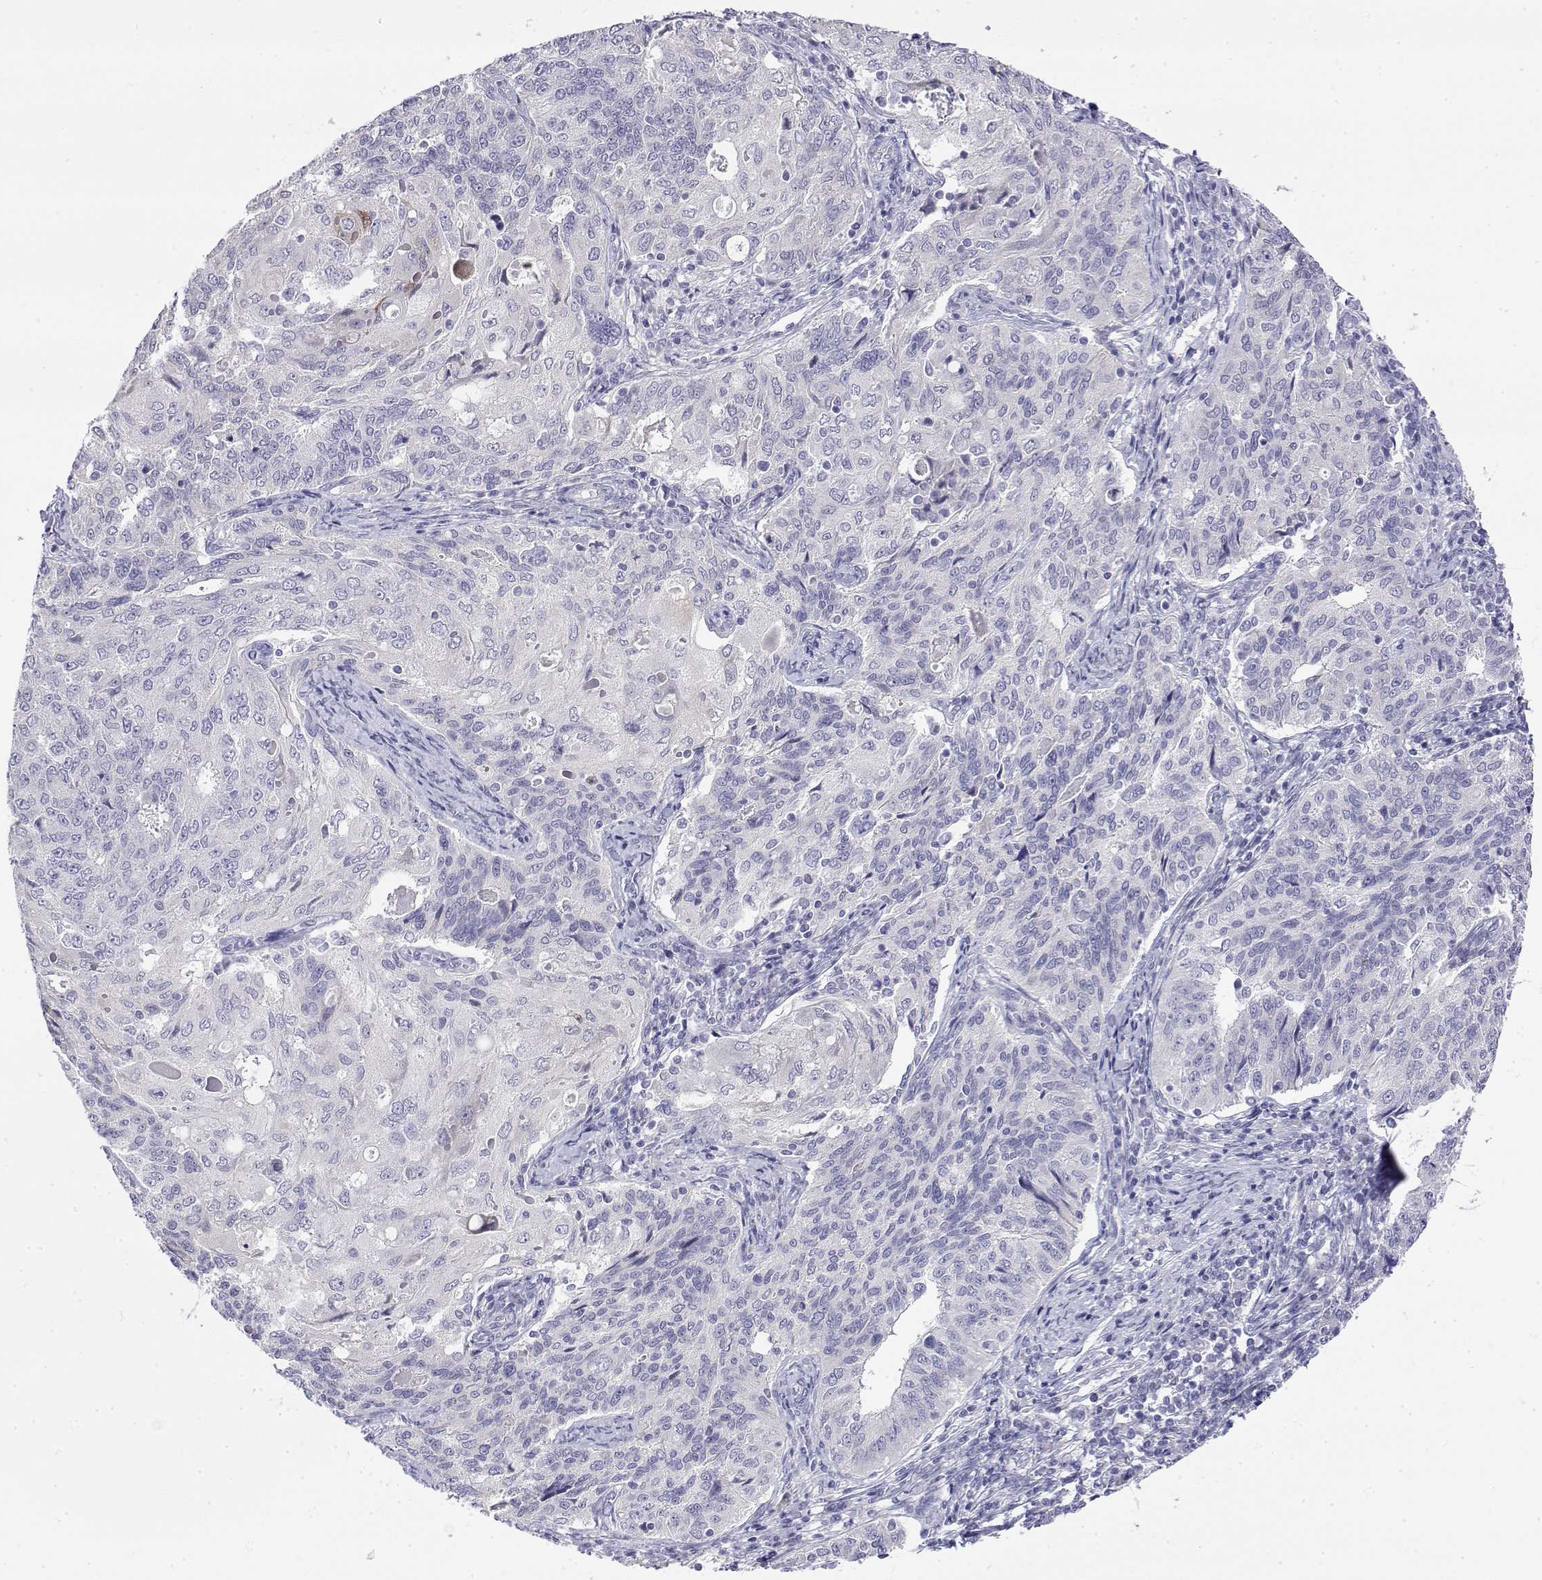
{"staining": {"intensity": "negative", "quantity": "none", "location": "none"}, "tissue": "endometrial cancer", "cell_type": "Tumor cells", "image_type": "cancer", "snomed": [{"axis": "morphology", "description": "Adenocarcinoma, NOS"}, {"axis": "topography", "description": "Endometrium"}], "caption": "High power microscopy image of an immunohistochemistry (IHC) photomicrograph of endometrial cancer (adenocarcinoma), revealing no significant expression in tumor cells.", "gene": "LY6D", "patient": {"sex": "female", "age": 43}}